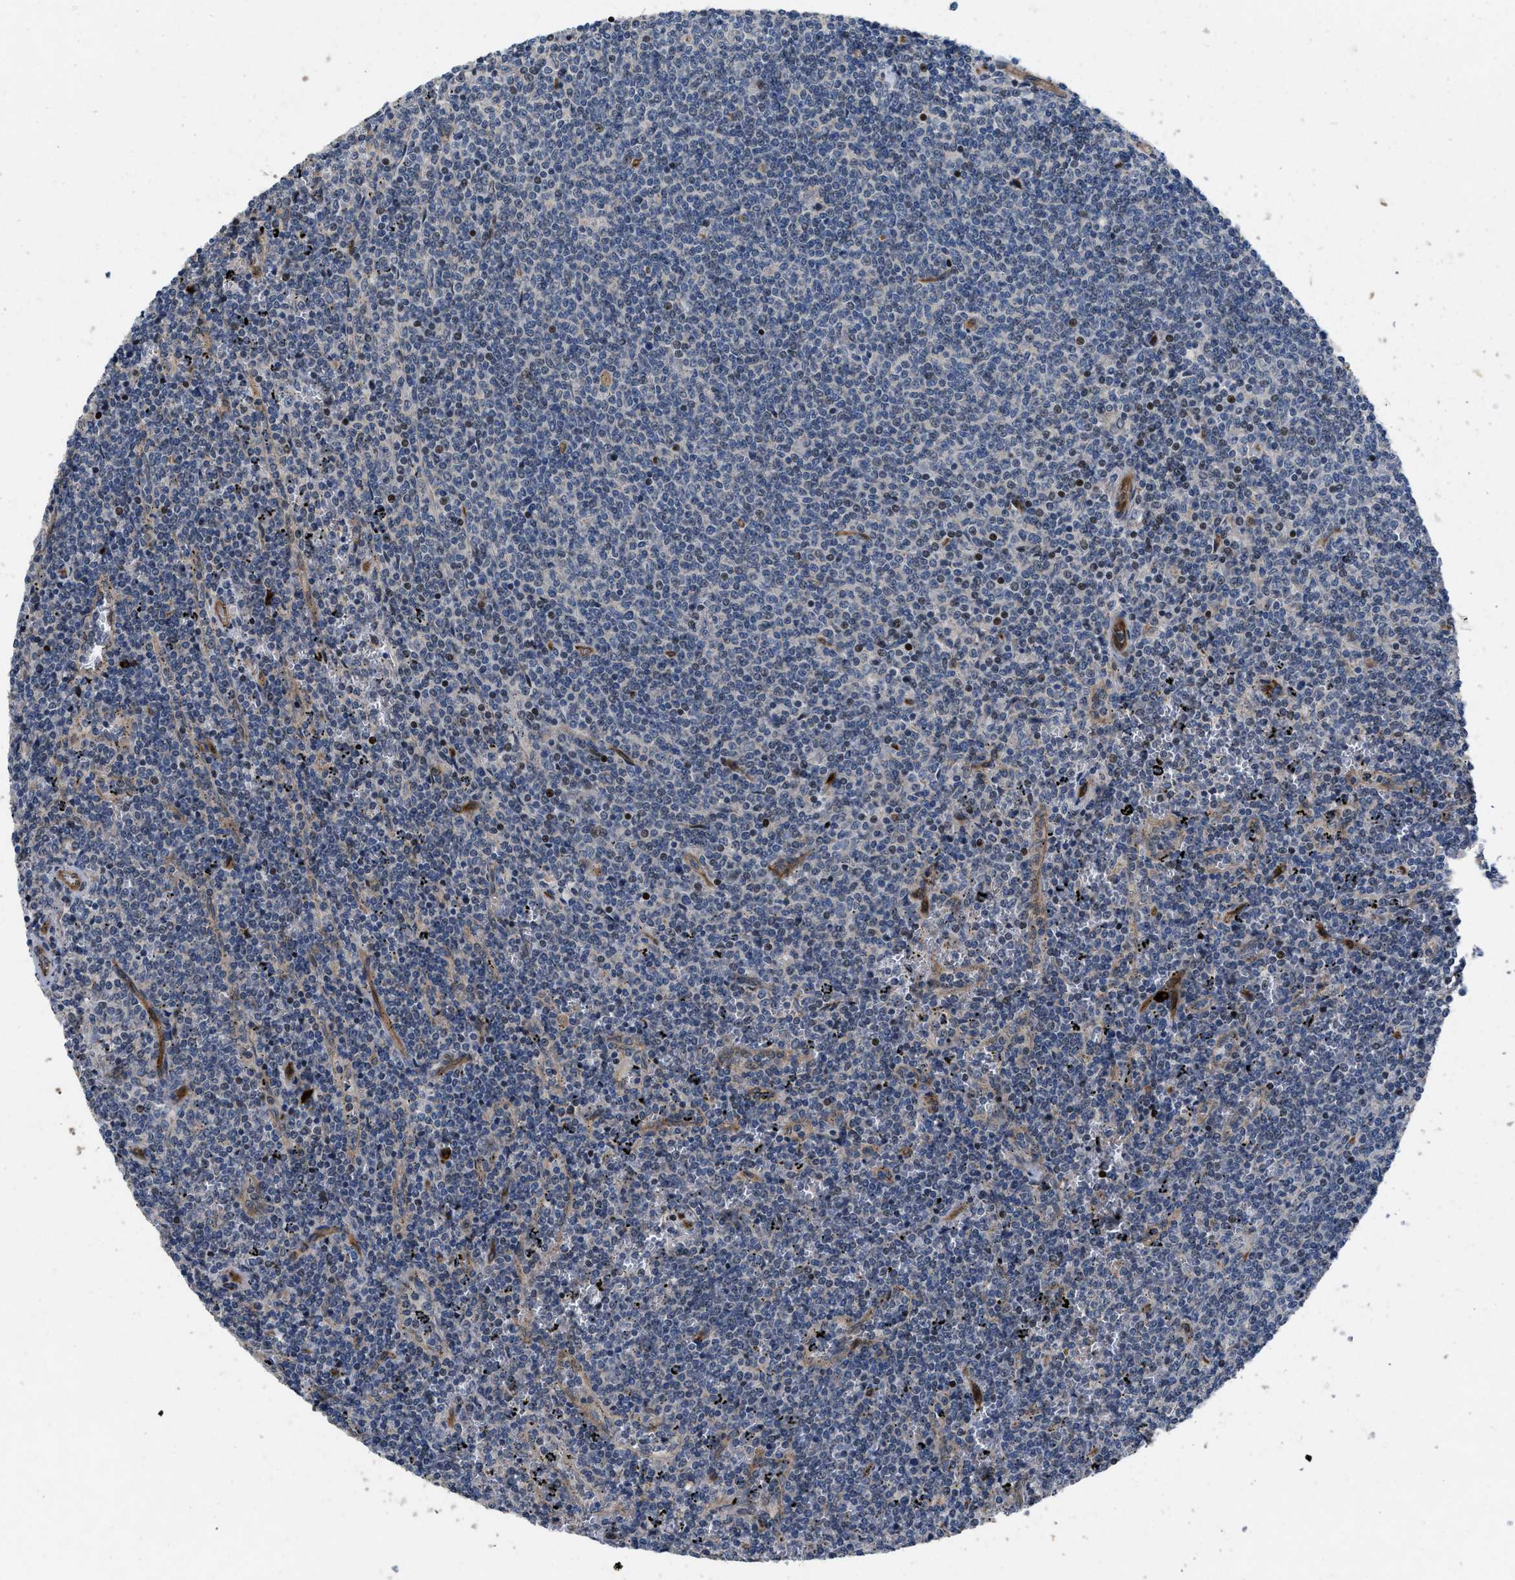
{"staining": {"intensity": "negative", "quantity": "none", "location": "none"}, "tissue": "lymphoma", "cell_type": "Tumor cells", "image_type": "cancer", "snomed": [{"axis": "morphology", "description": "Malignant lymphoma, non-Hodgkin's type, Low grade"}, {"axis": "topography", "description": "Spleen"}], "caption": "Malignant lymphoma, non-Hodgkin's type (low-grade) was stained to show a protein in brown. There is no significant staining in tumor cells.", "gene": "HSPA12B", "patient": {"sex": "female", "age": 50}}